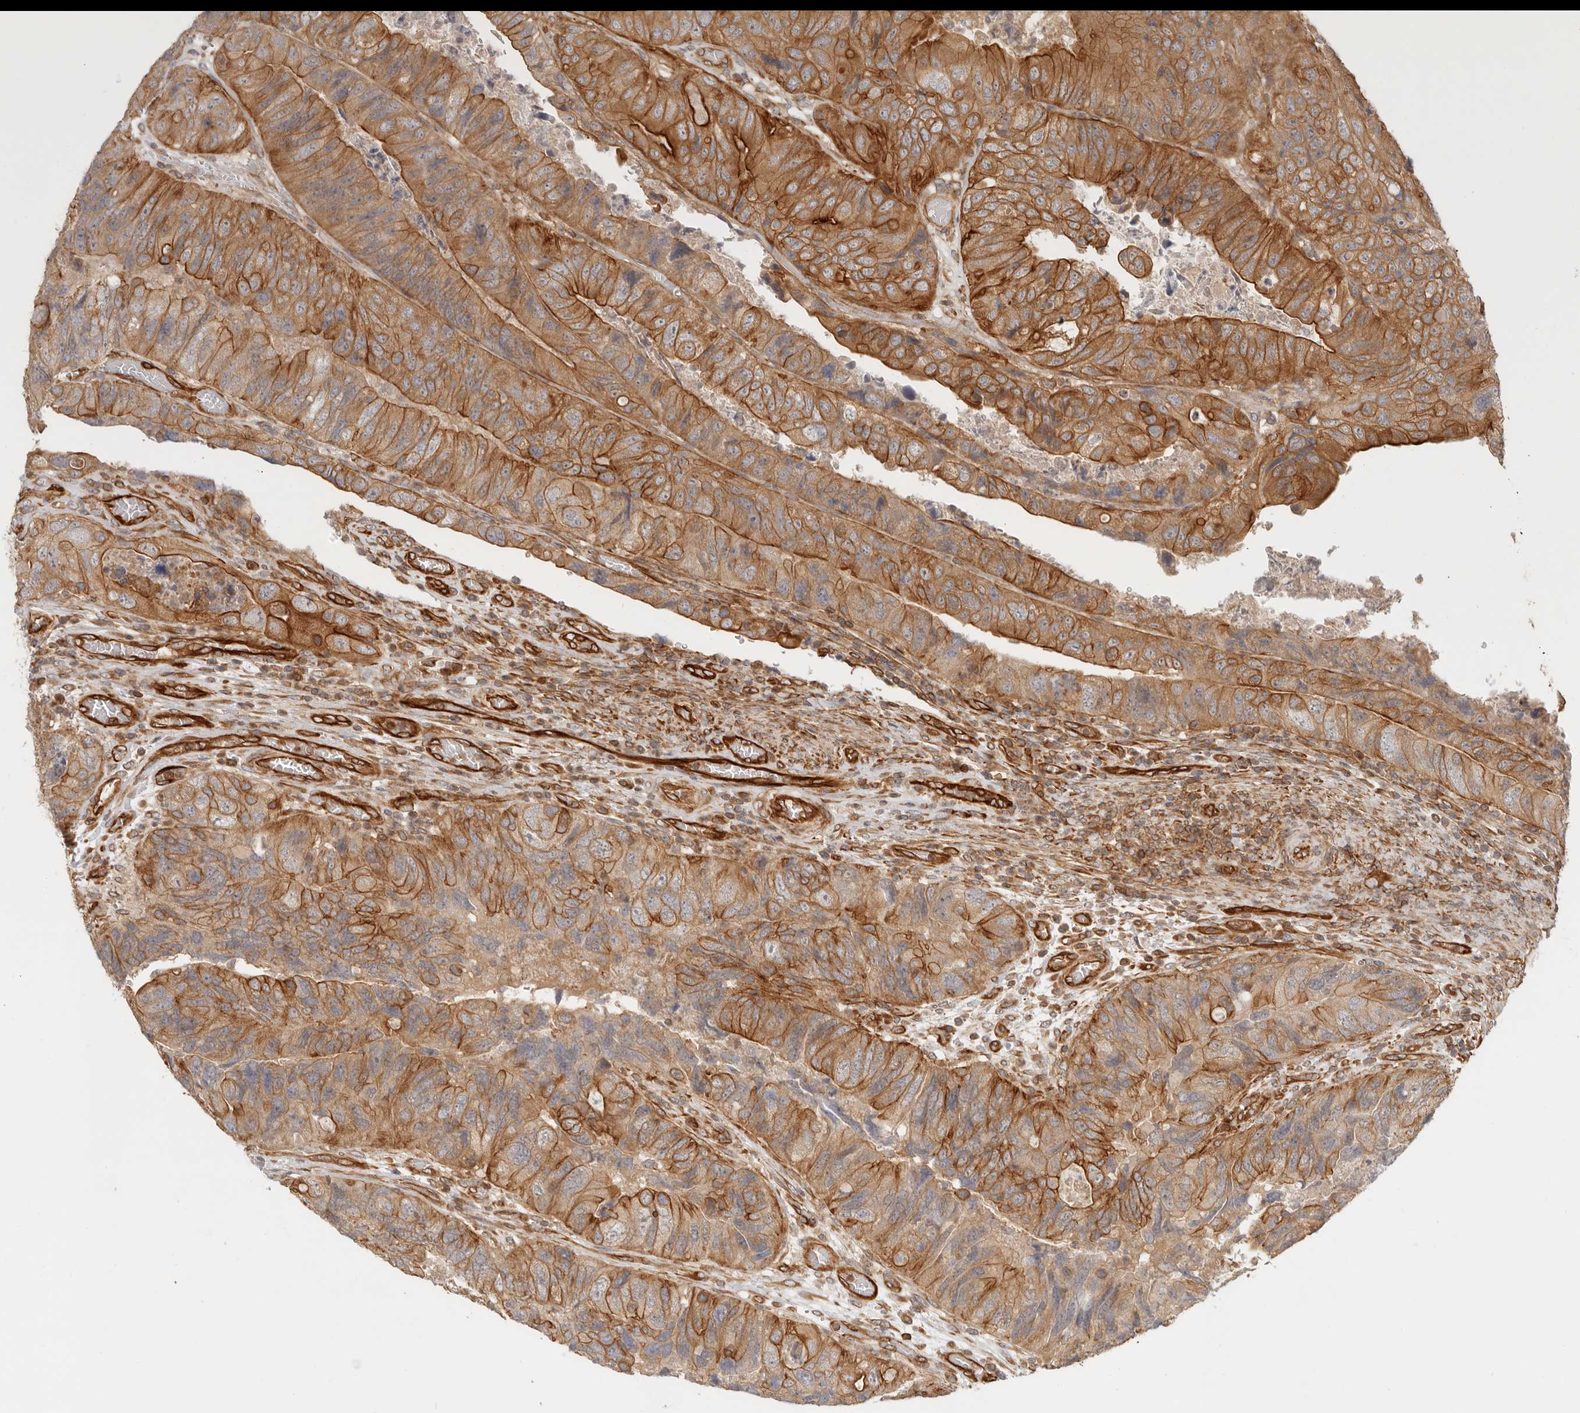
{"staining": {"intensity": "moderate", "quantity": ">75%", "location": "cytoplasmic/membranous"}, "tissue": "colorectal cancer", "cell_type": "Tumor cells", "image_type": "cancer", "snomed": [{"axis": "morphology", "description": "Adenocarcinoma, NOS"}, {"axis": "topography", "description": "Rectum"}], "caption": "An image of colorectal cancer stained for a protein demonstrates moderate cytoplasmic/membranous brown staining in tumor cells.", "gene": "UFSP1", "patient": {"sex": "male", "age": 63}}